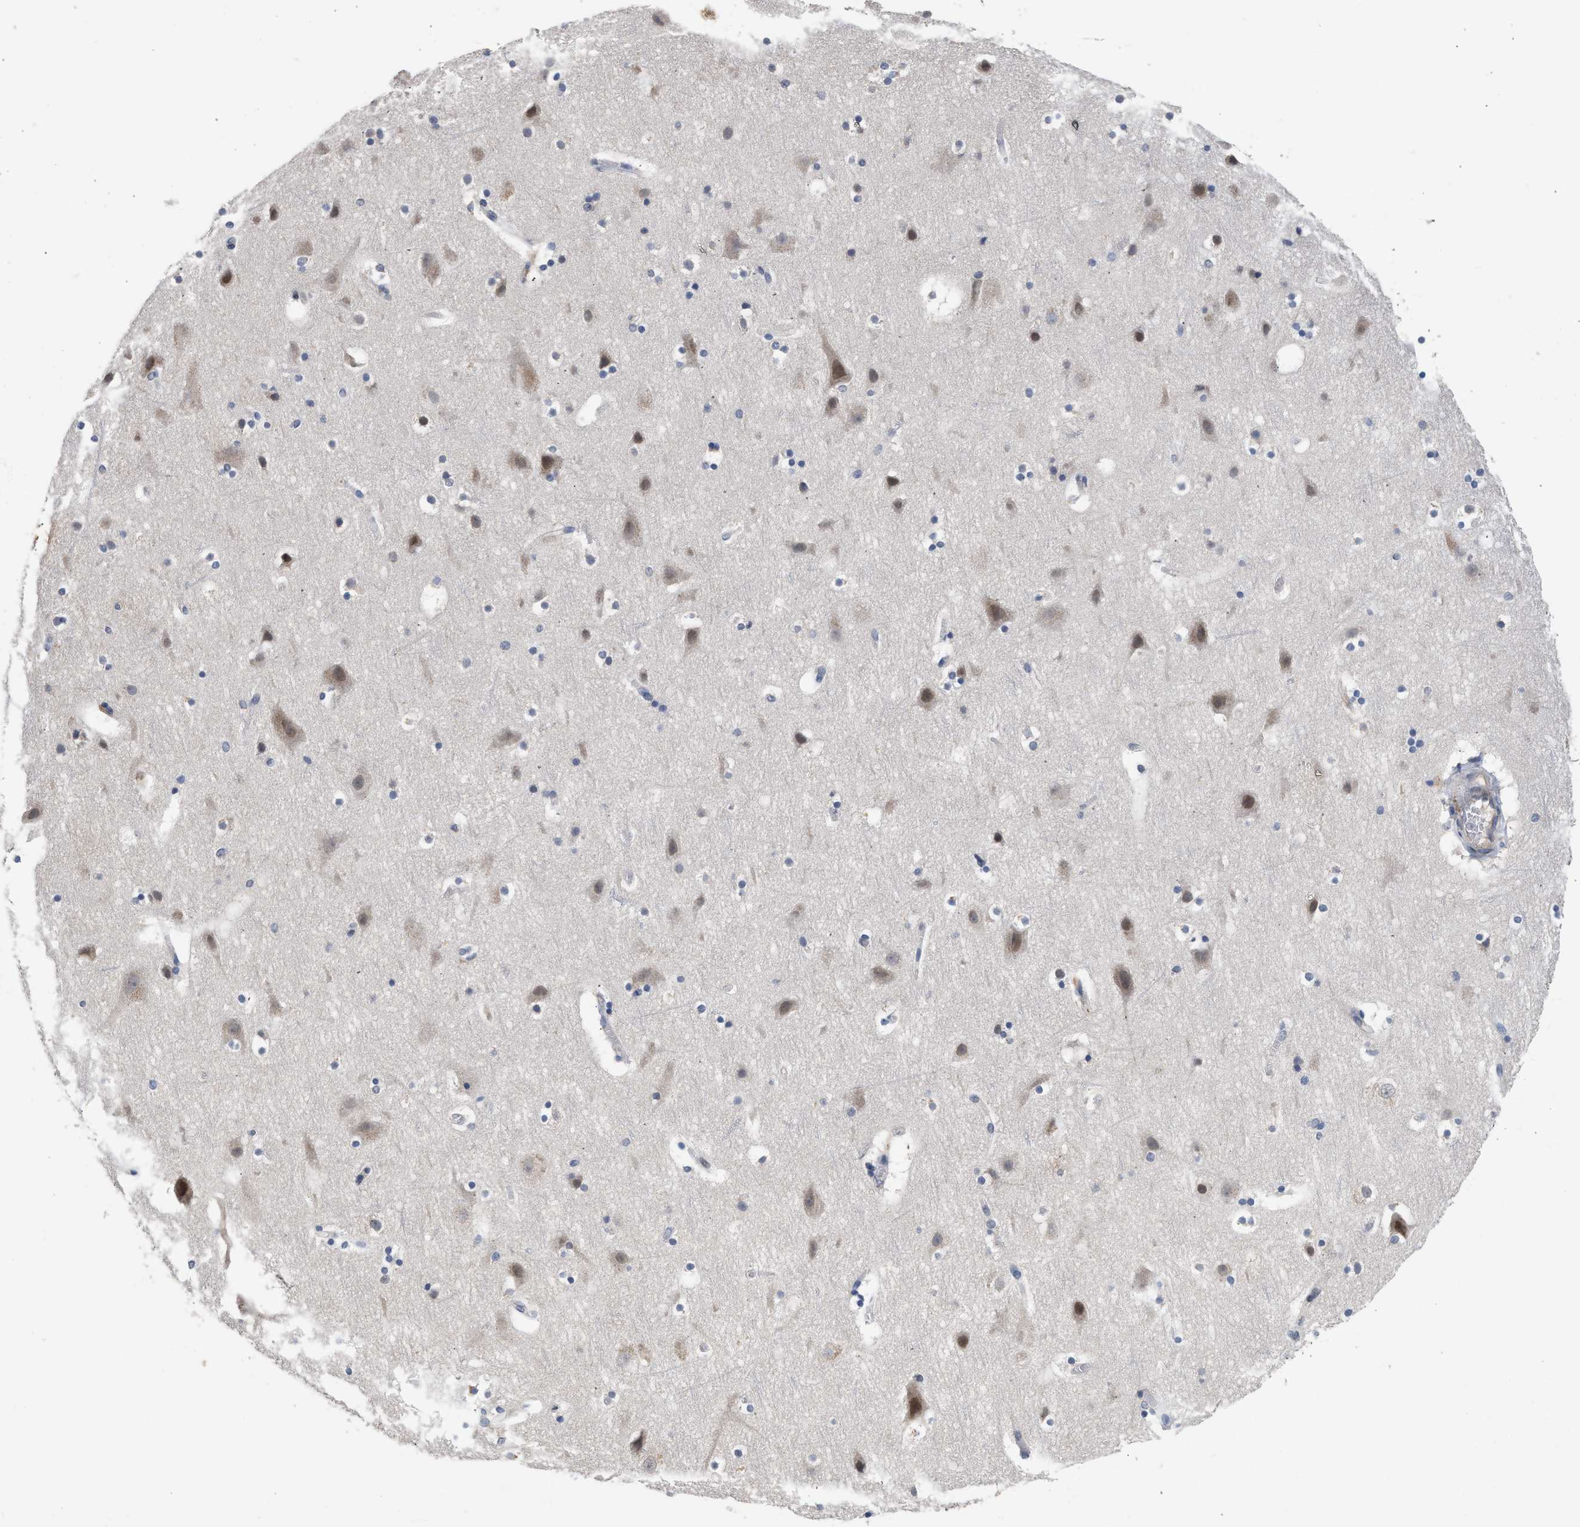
{"staining": {"intensity": "negative", "quantity": "none", "location": "none"}, "tissue": "cerebral cortex", "cell_type": "Endothelial cells", "image_type": "normal", "snomed": [{"axis": "morphology", "description": "Normal tissue, NOS"}, {"axis": "topography", "description": "Cerebral cortex"}], "caption": "Protein analysis of benign cerebral cortex exhibits no significant expression in endothelial cells. (DAB (3,3'-diaminobenzidine) IHC visualized using brightfield microscopy, high magnification).", "gene": "CSF3R", "patient": {"sex": "male", "age": 45}}